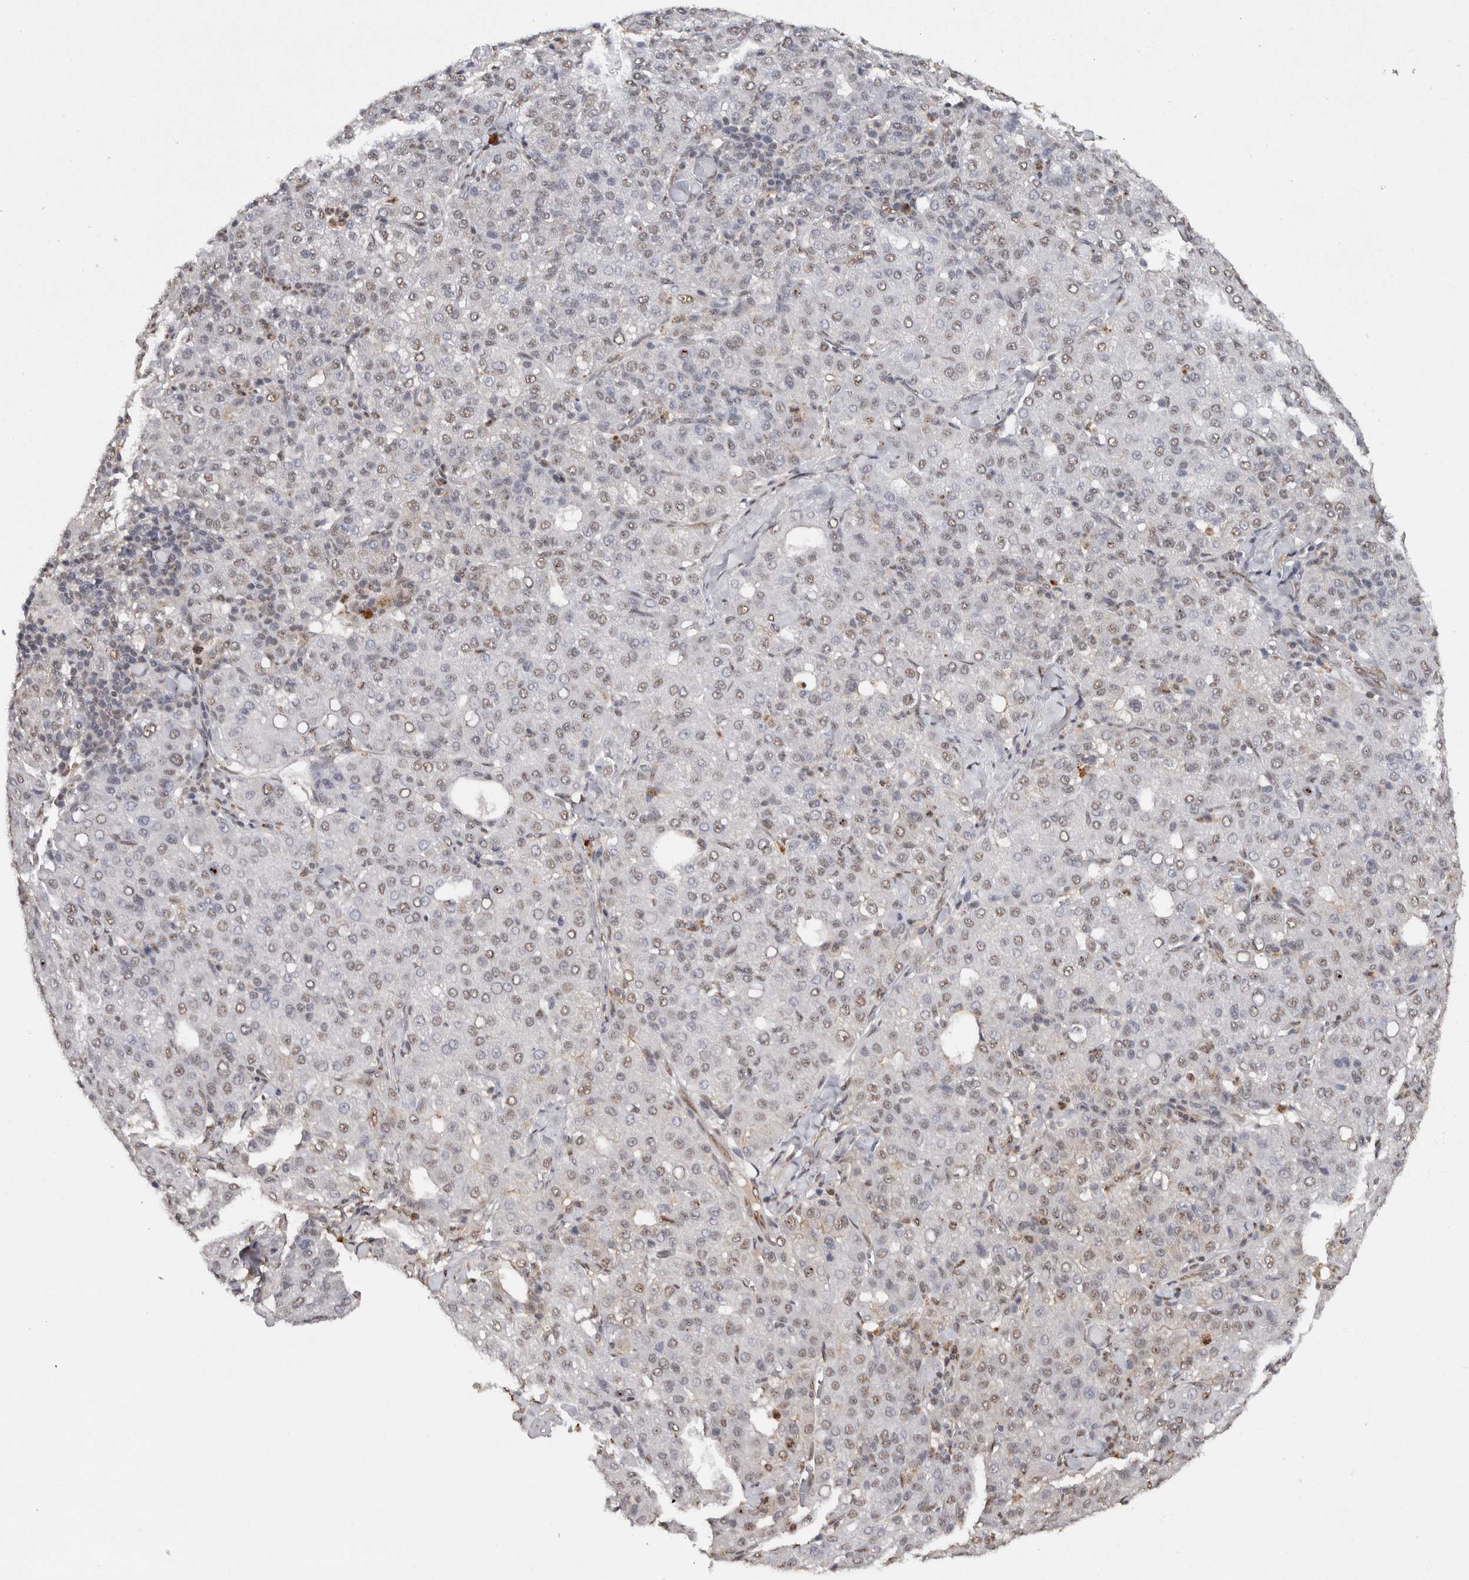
{"staining": {"intensity": "negative", "quantity": "none", "location": "none"}, "tissue": "liver cancer", "cell_type": "Tumor cells", "image_type": "cancer", "snomed": [{"axis": "morphology", "description": "Carcinoma, Hepatocellular, NOS"}, {"axis": "topography", "description": "Liver"}], "caption": "Immunohistochemical staining of liver cancer (hepatocellular carcinoma) demonstrates no significant staining in tumor cells. The staining is performed using DAB (3,3'-diaminobenzidine) brown chromogen with nuclei counter-stained in using hematoxylin.", "gene": "RPS6KA2", "patient": {"sex": "male", "age": 65}}